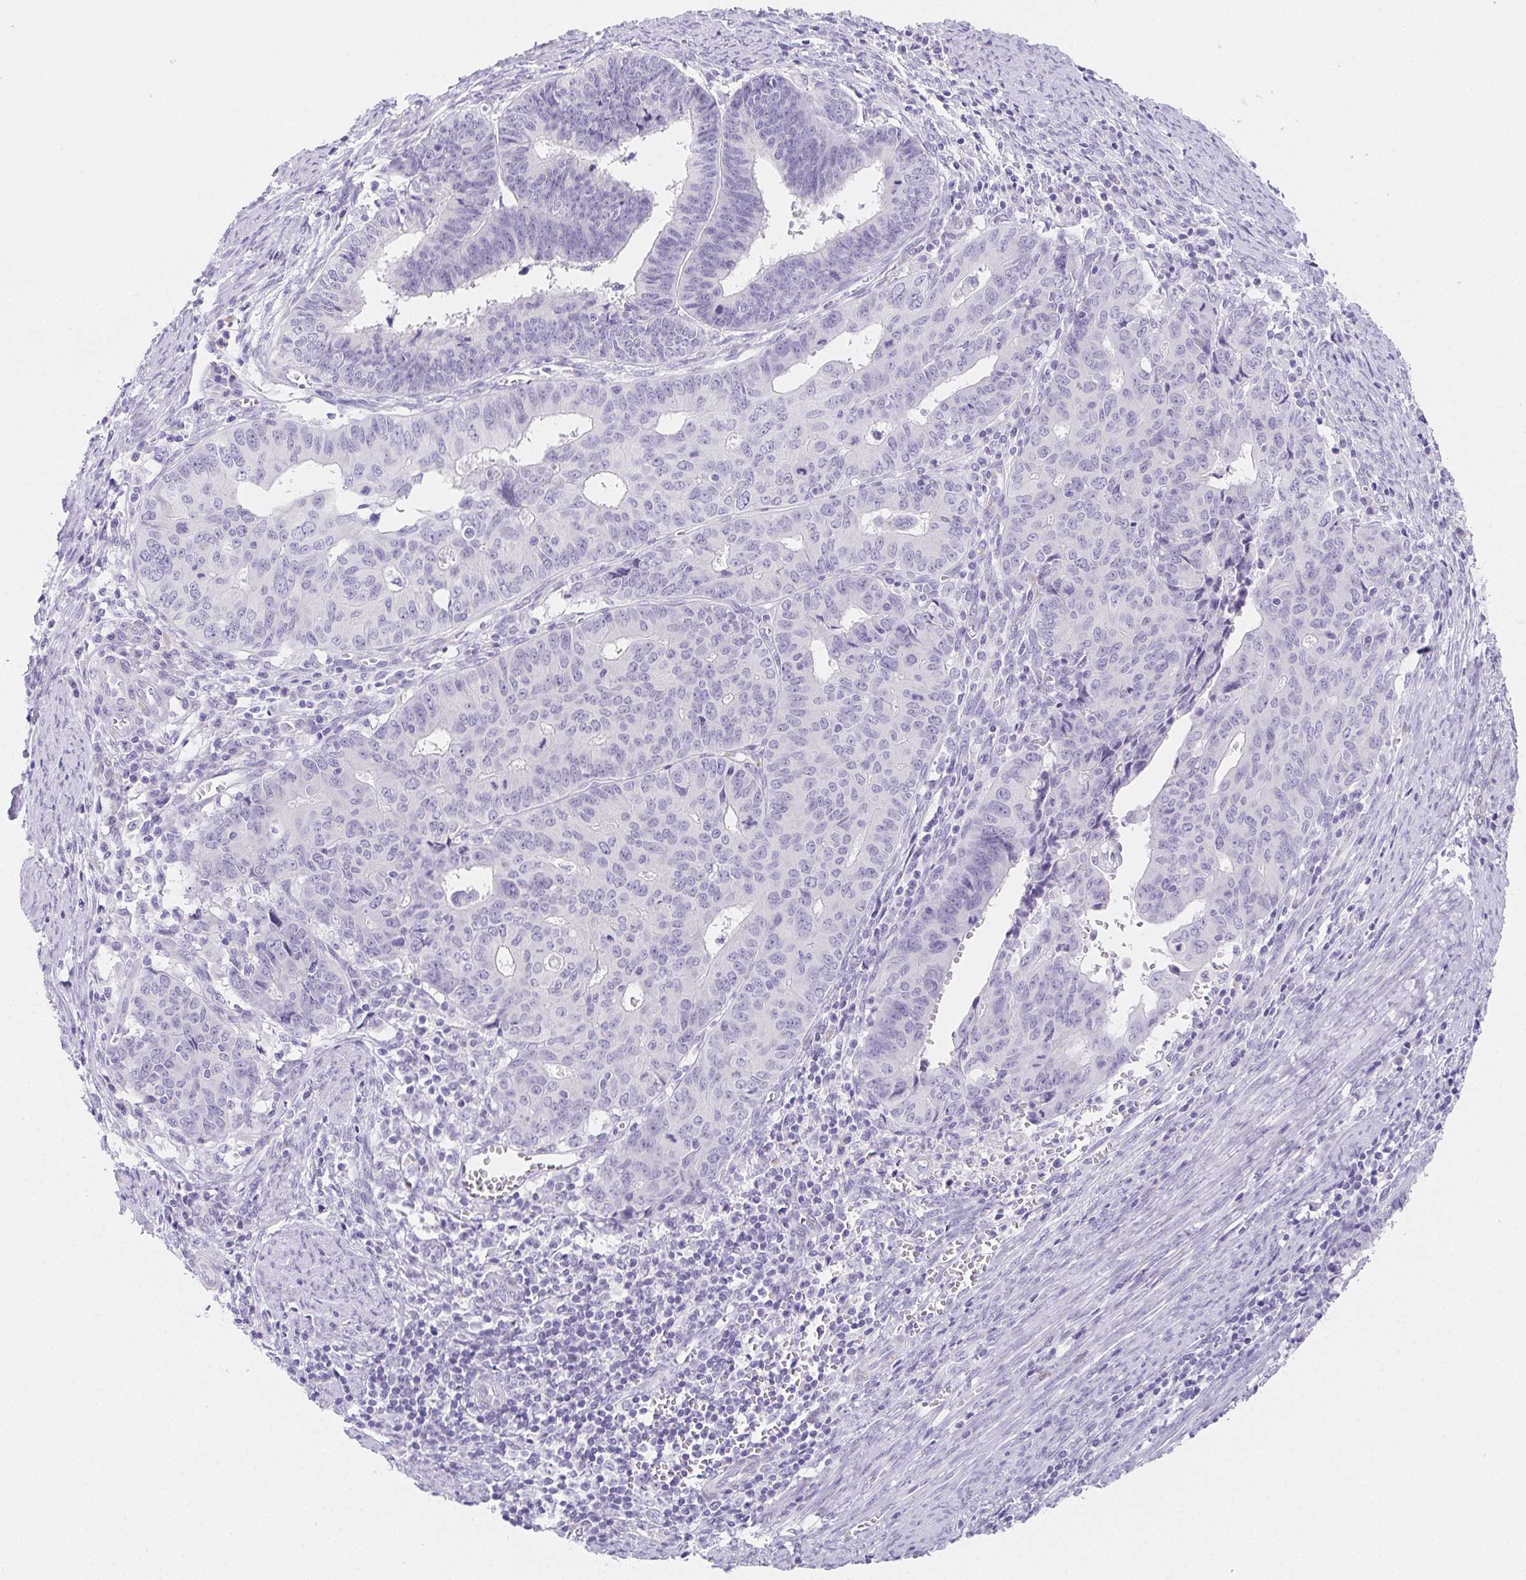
{"staining": {"intensity": "negative", "quantity": "none", "location": "none"}, "tissue": "endometrial cancer", "cell_type": "Tumor cells", "image_type": "cancer", "snomed": [{"axis": "morphology", "description": "Adenocarcinoma, NOS"}, {"axis": "topography", "description": "Endometrium"}], "caption": "A high-resolution photomicrograph shows immunohistochemistry (IHC) staining of endometrial cancer, which displays no significant staining in tumor cells. Nuclei are stained in blue.", "gene": "HRC", "patient": {"sex": "female", "age": 65}}